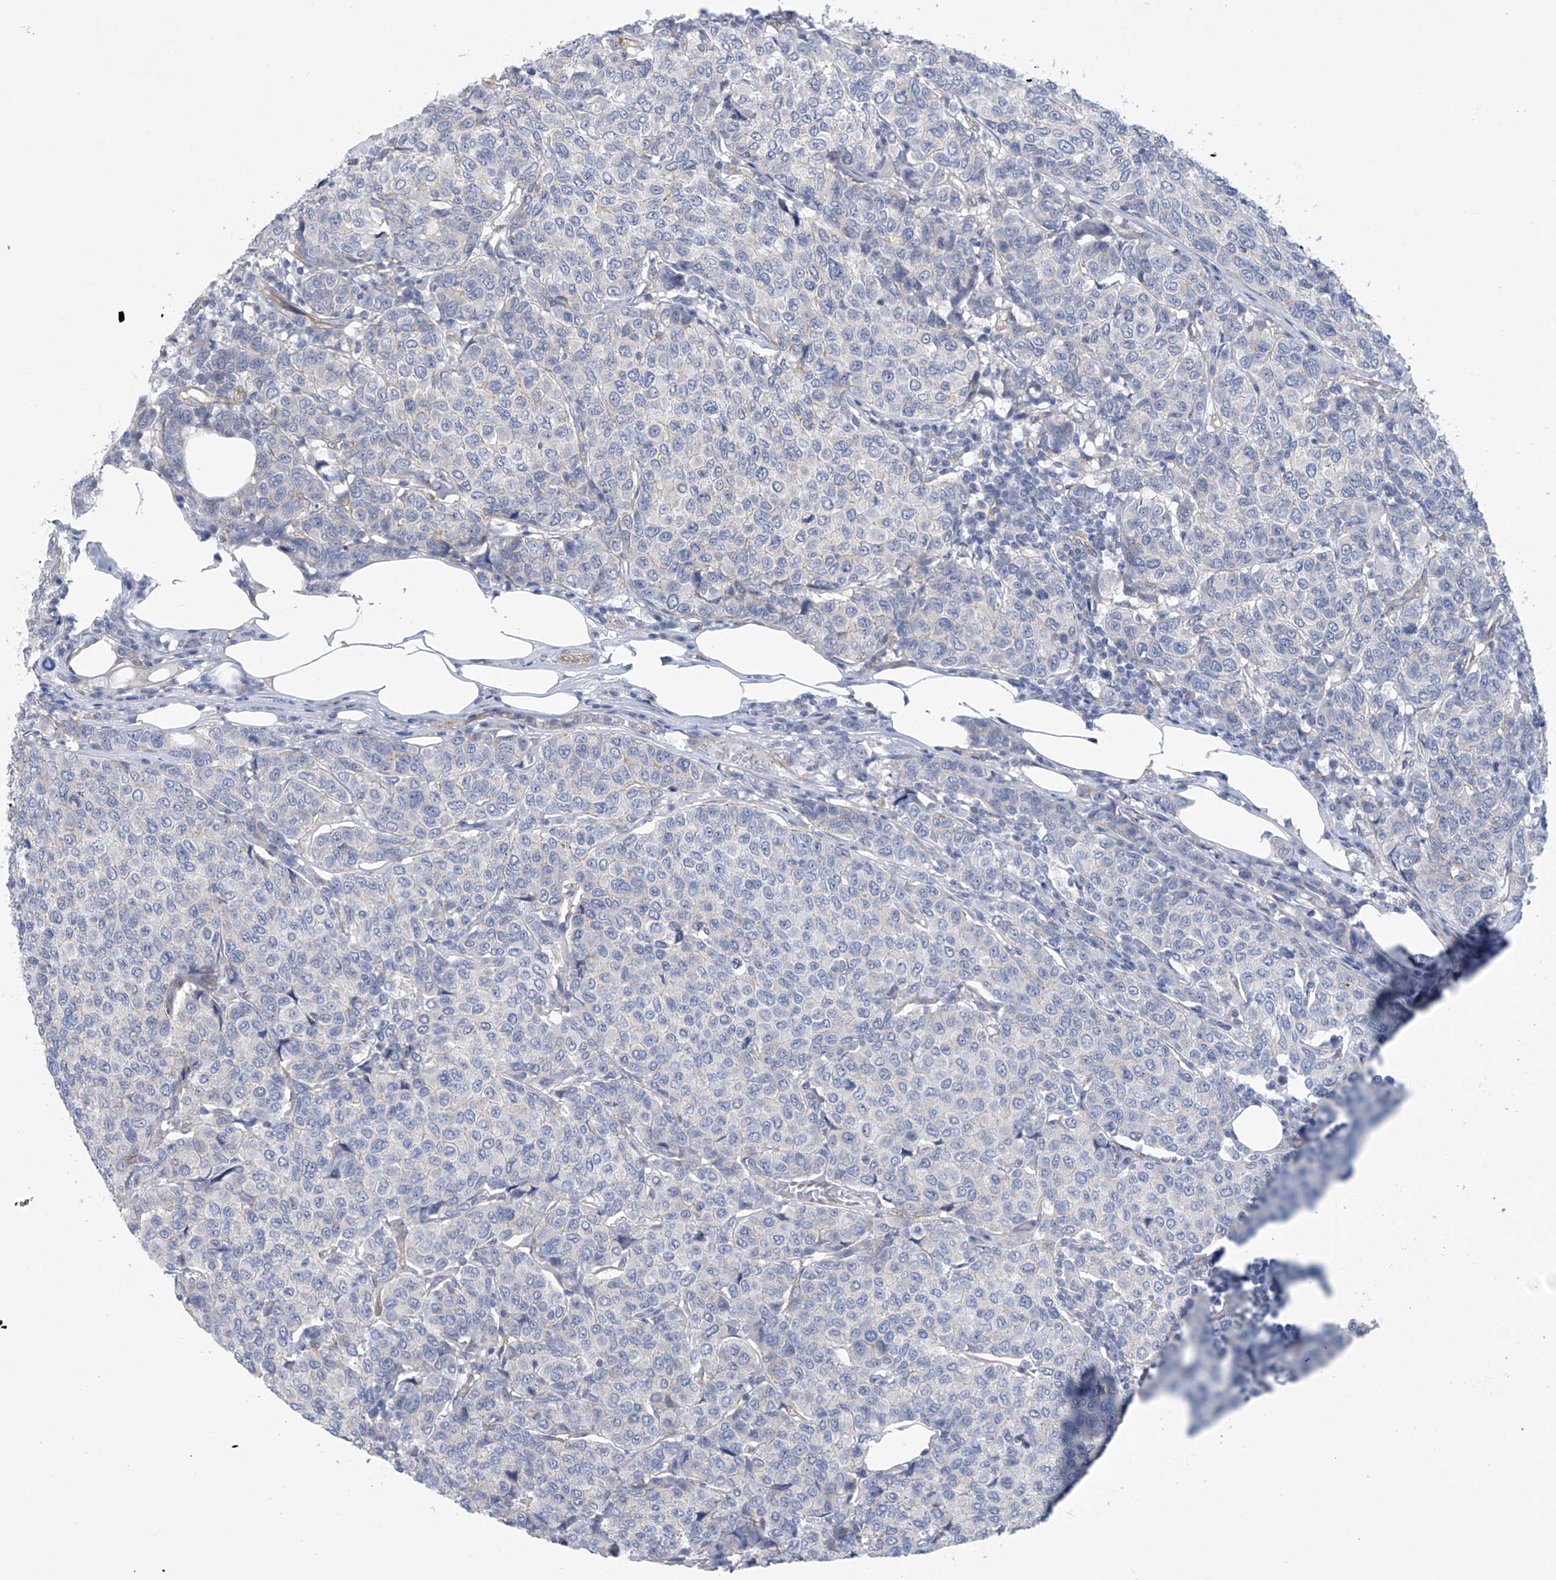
{"staining": {"intensity": "negative", "quantity": "none", "location": "none"}, "tissue": "breast cancer", "cell_type": "Tumor cells", "image_type": "cancer", "snomed": [{"axis": "morphology", "description": "Duct carcinoma"}, {"axis": "topography", "description": "Breast"}], "caption": "The image reveals no staining of tumor cells in invasive ductal carcinoma (breast).", "gene": "ABHD13", "patient": {"sex": "female", "age": 55}}